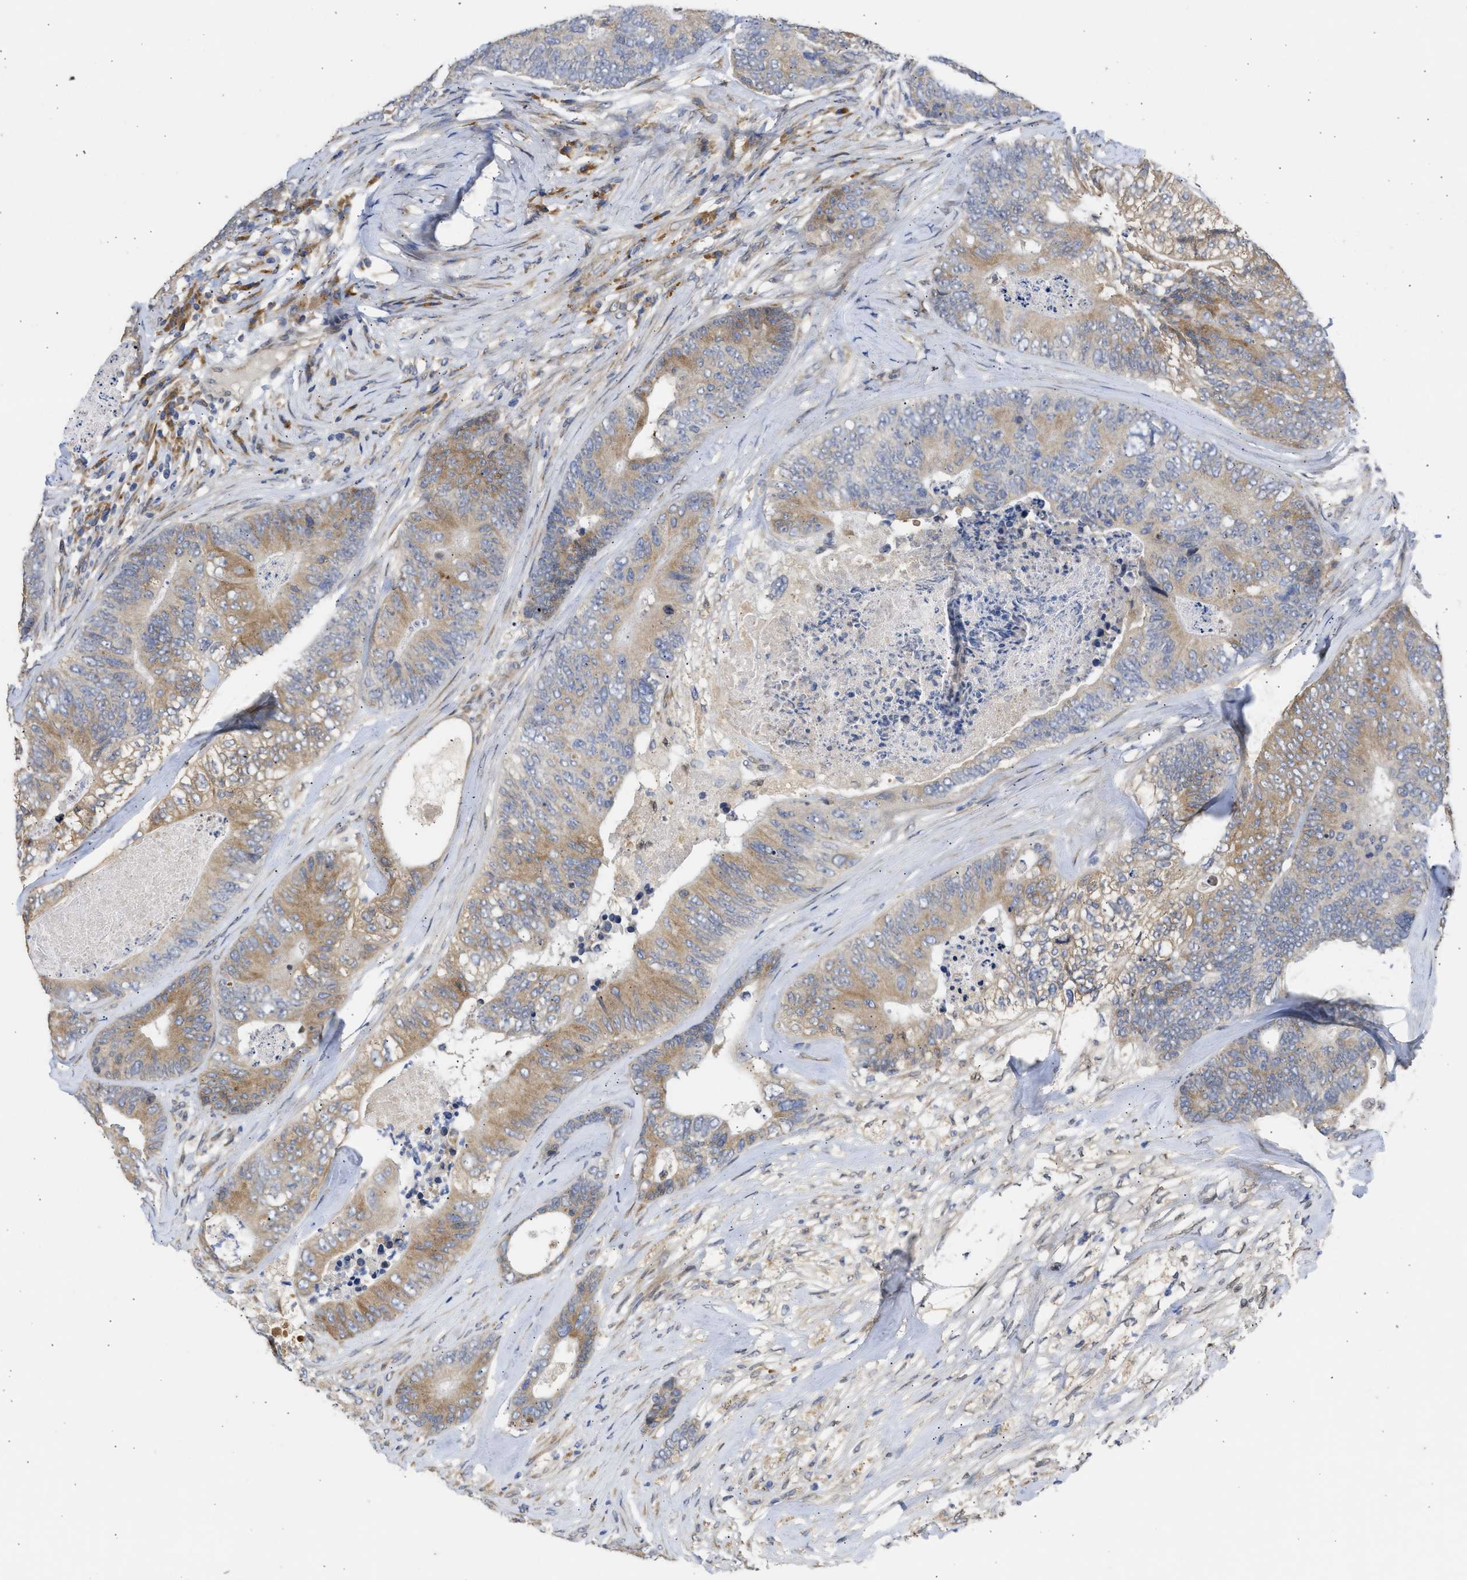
{"staining": {"intensity": "weak", "quantity": ">75%", "location": "cytoplasmic/membranous"}, "tissue": "colorectal cancer", "cell_type": "Tumor cells", "image_type": "cancer", "snomed": [{"axis": "morphology", "description": "Adenocarcinoma, NOS"}, {"axis": "topography", "description": "Colon"}], "caption": "Protein positivity by immunohistochemistry displays weak cytoplasmic/membranous expression in approximately >75% of tumor cells in colorectal cancer.", "gene": "TMED1", "patient": {"sex": "female", "age": 67}}